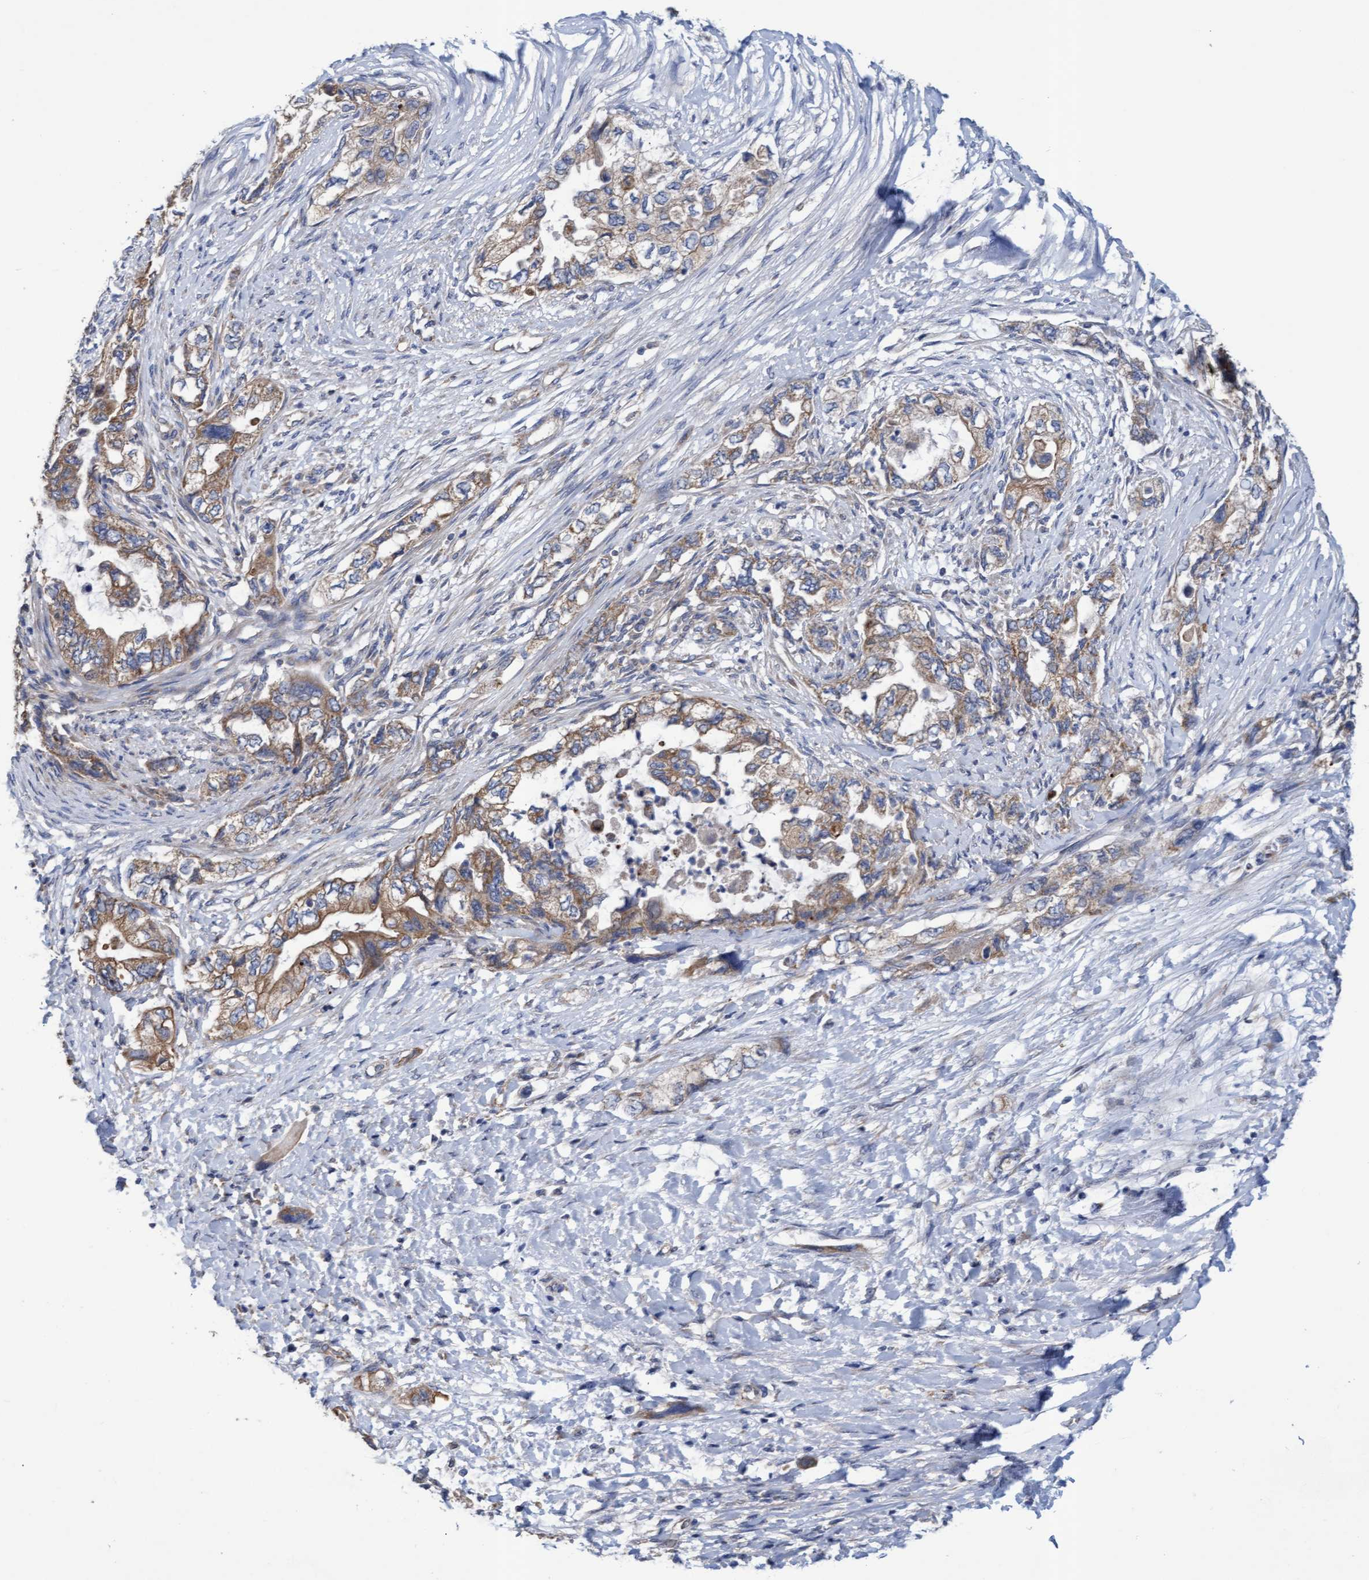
{"staining": {"intensity": "weak", "quantity": ">75%", "location": "cytoplasmic/membranous"}, "tissue": "pancreatic cancer", "cell_type": "Tumor cells", "image_type": "cancer", "snomed": [{"axis": "morphology", "description": "Adenocarcinoma, NOS"}, {"axis": "topography", "description": "Pancreas"}], "caption": "IHC of pancreatic cancer shows low levels of weak cytoplasmic/membranous positivity in approximately >75% of tumor cells.", "gene": "MRPL38", "patient": {"sex": "female", "age": 73}}